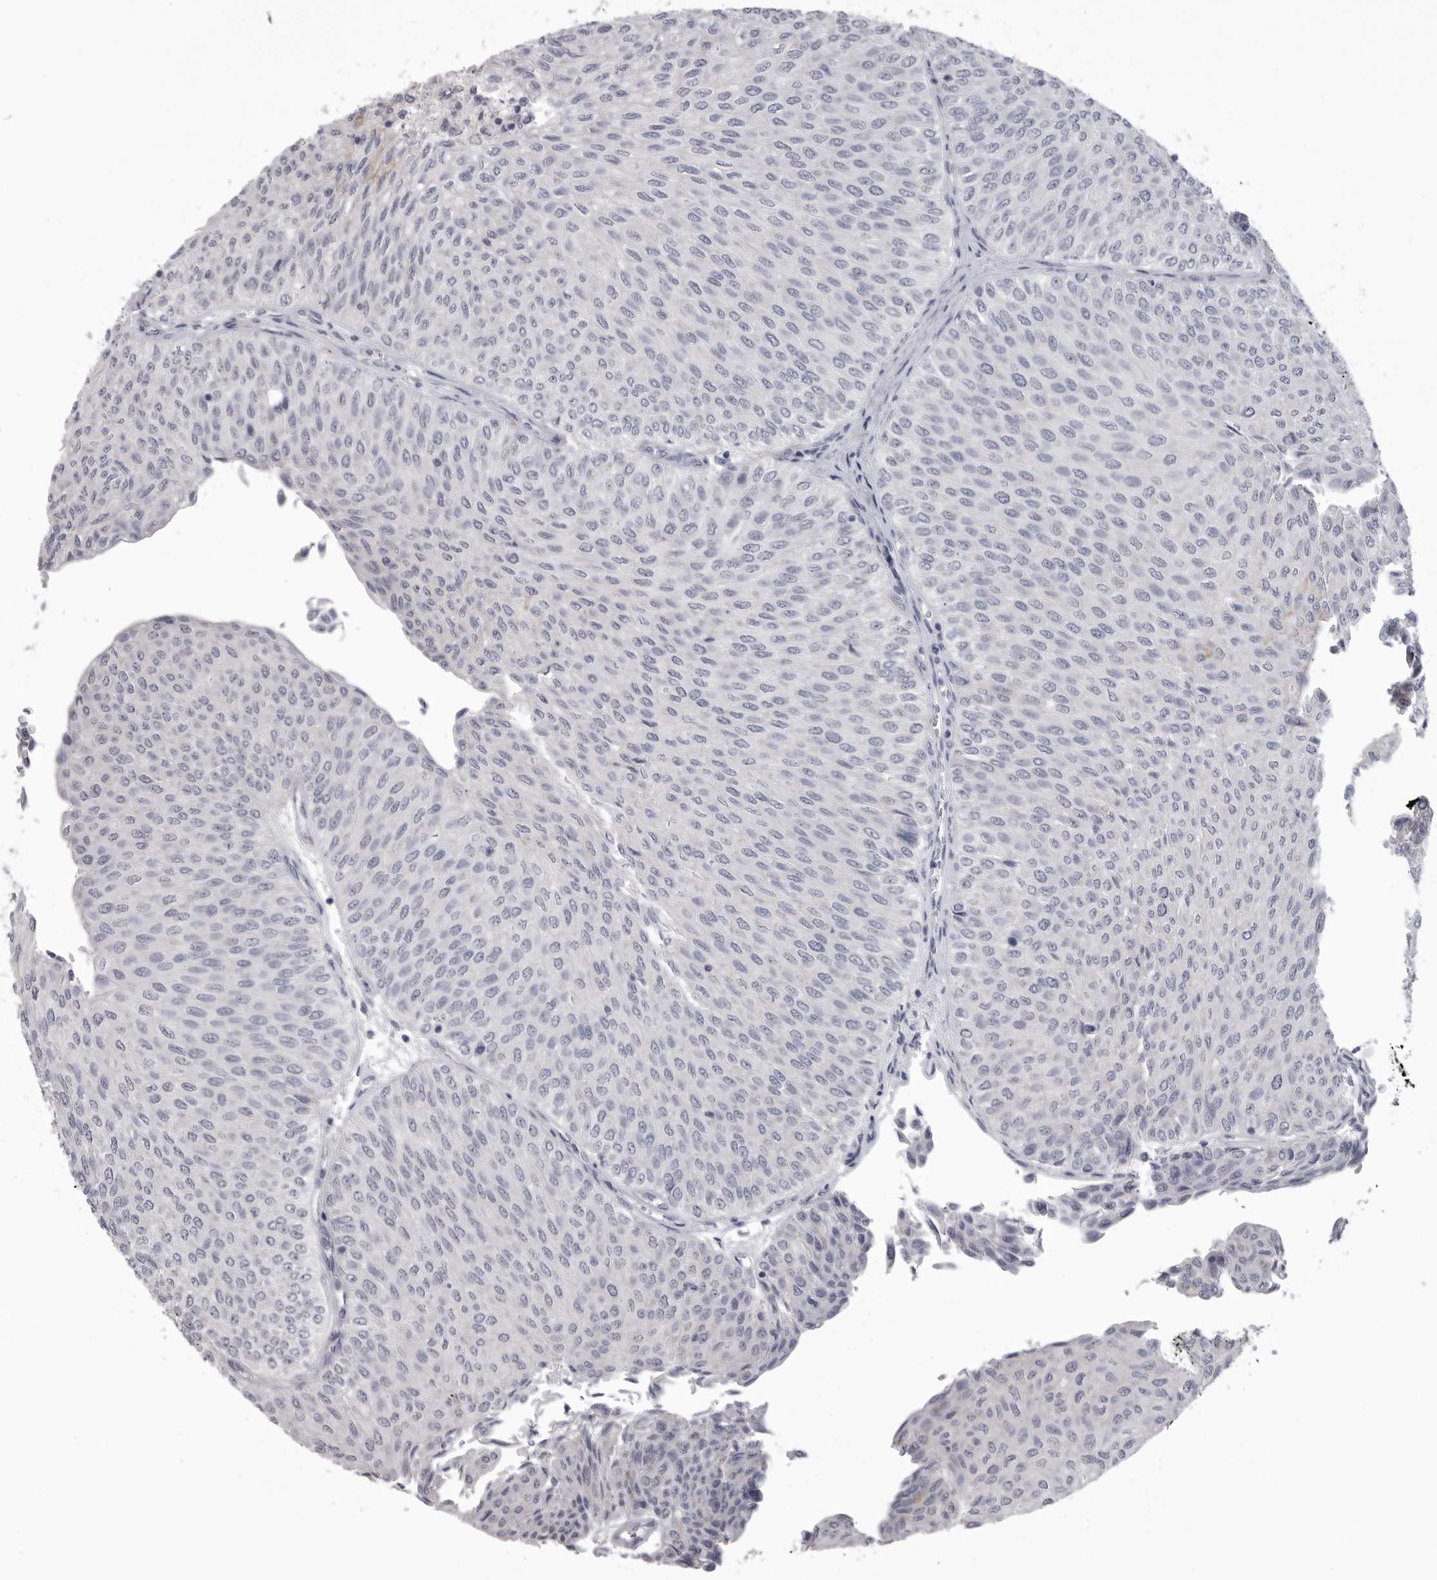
{"staining": {"intensity": "negative", "quantity": "none", "location": "none"}, "tissue": "urothelial cancer", "cell_type": "Tumor cells", "image_type": "cancer", "snomed": [{"axis": "morphology", "description": "Urothelial carcinoma, Low grade"}, {"axis": "topography", "description": "Urinary bladder"}], "caption": "Tumor cells are negative for protein expression in human urothelial cancer.", "gene": "SERPING1", "patient": {"sex": "male", "age": 78}}